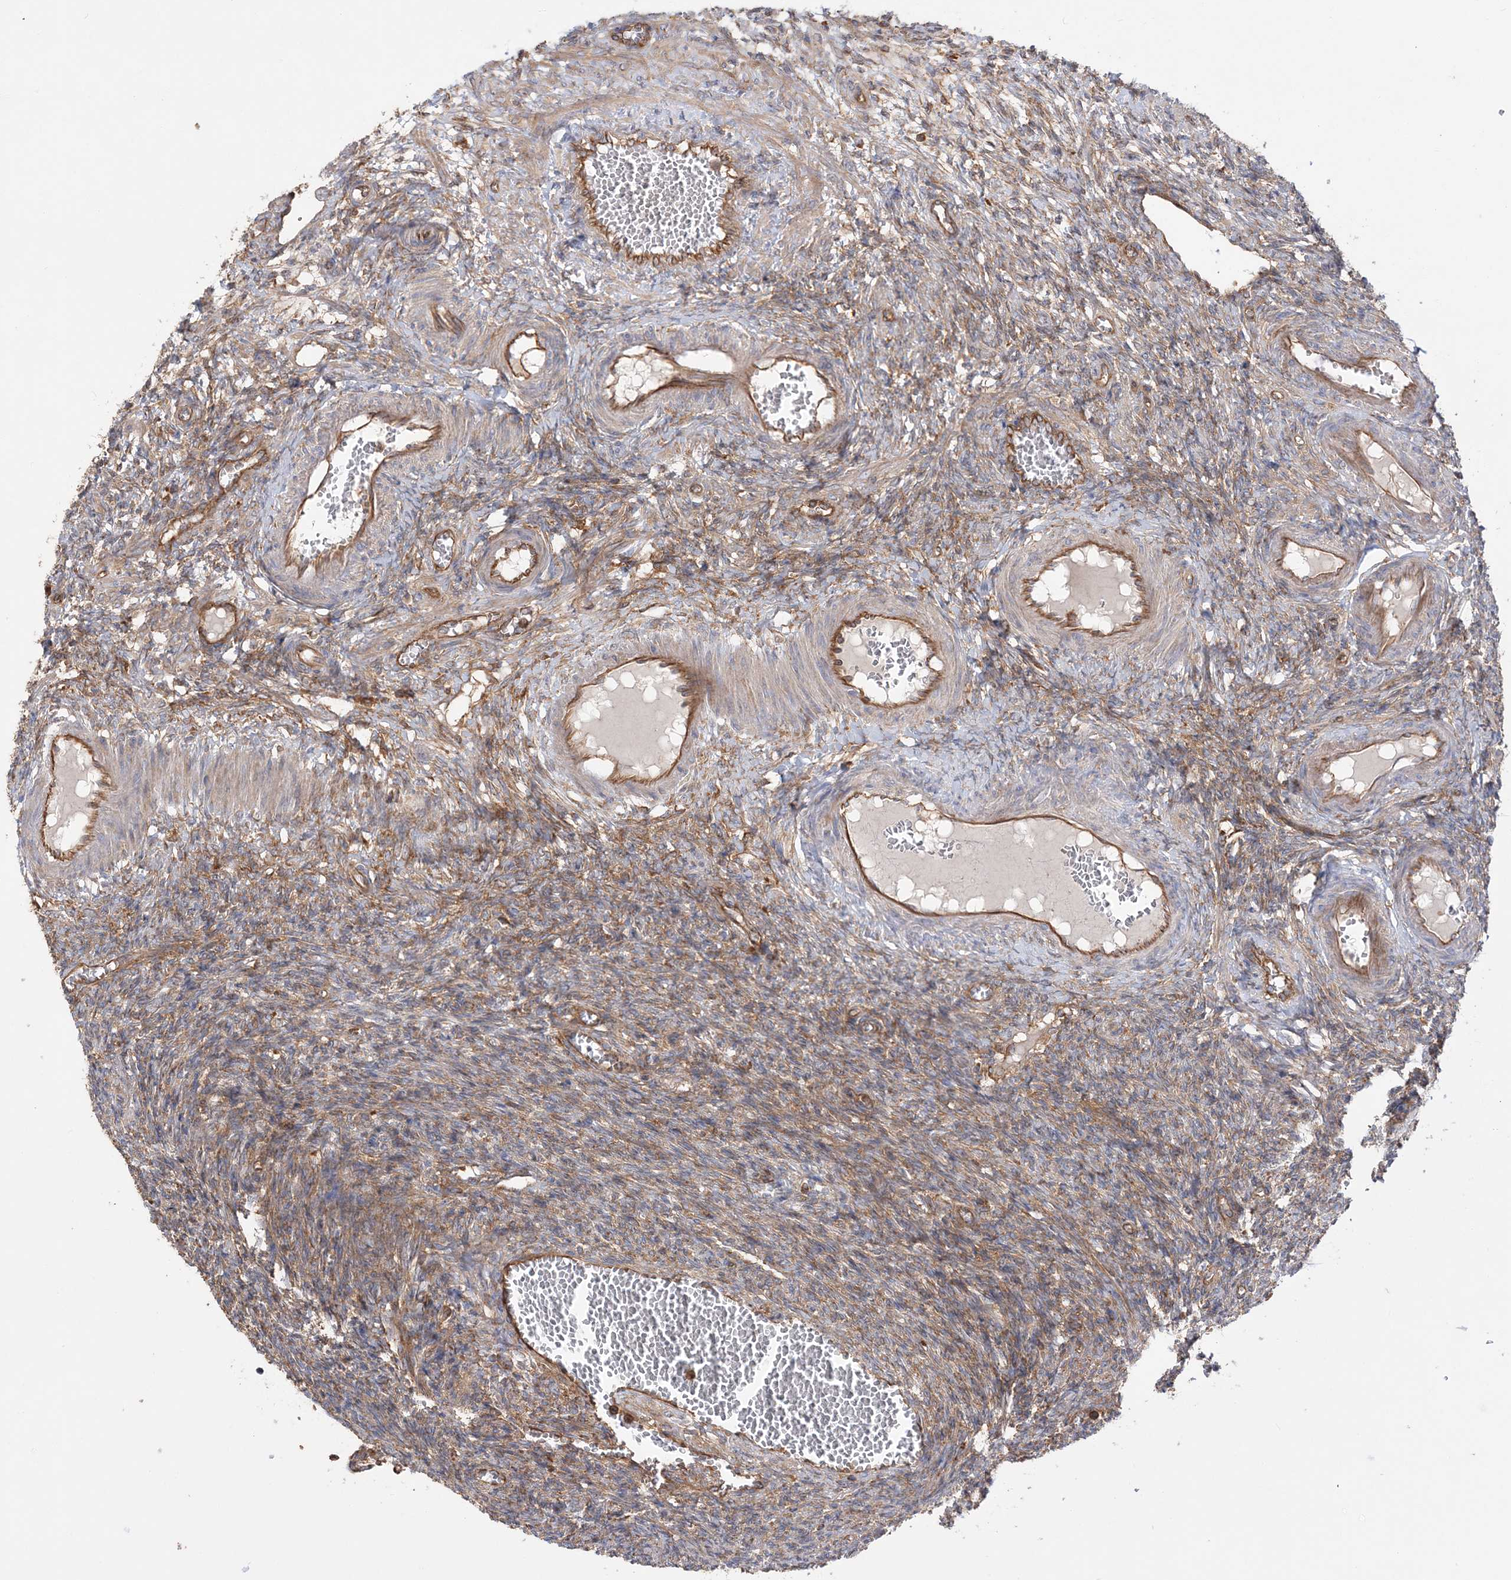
{"staining": {"intensity": "strong", "quantity": ">75%", "location": "cytoplasmic/membranous"}, "tissue": "ovary", "cell_type": "Follicle cells", "image_type": "normal", "snomed": [{"axis": "morphology", "description": "Normal tissue, NOS"}, {"axis": "topography", "description": "Ovary"}], "caption": "Follicle cells reveal high levels of strong cytoplasmic/membranous expression in approximately >75% of cells in normal ovary. (brown staining indicates protein expression, while blue staining denotes nuclei).", "gene": "TBC1D5", "patient": {"sex": "female", "age": 27}}